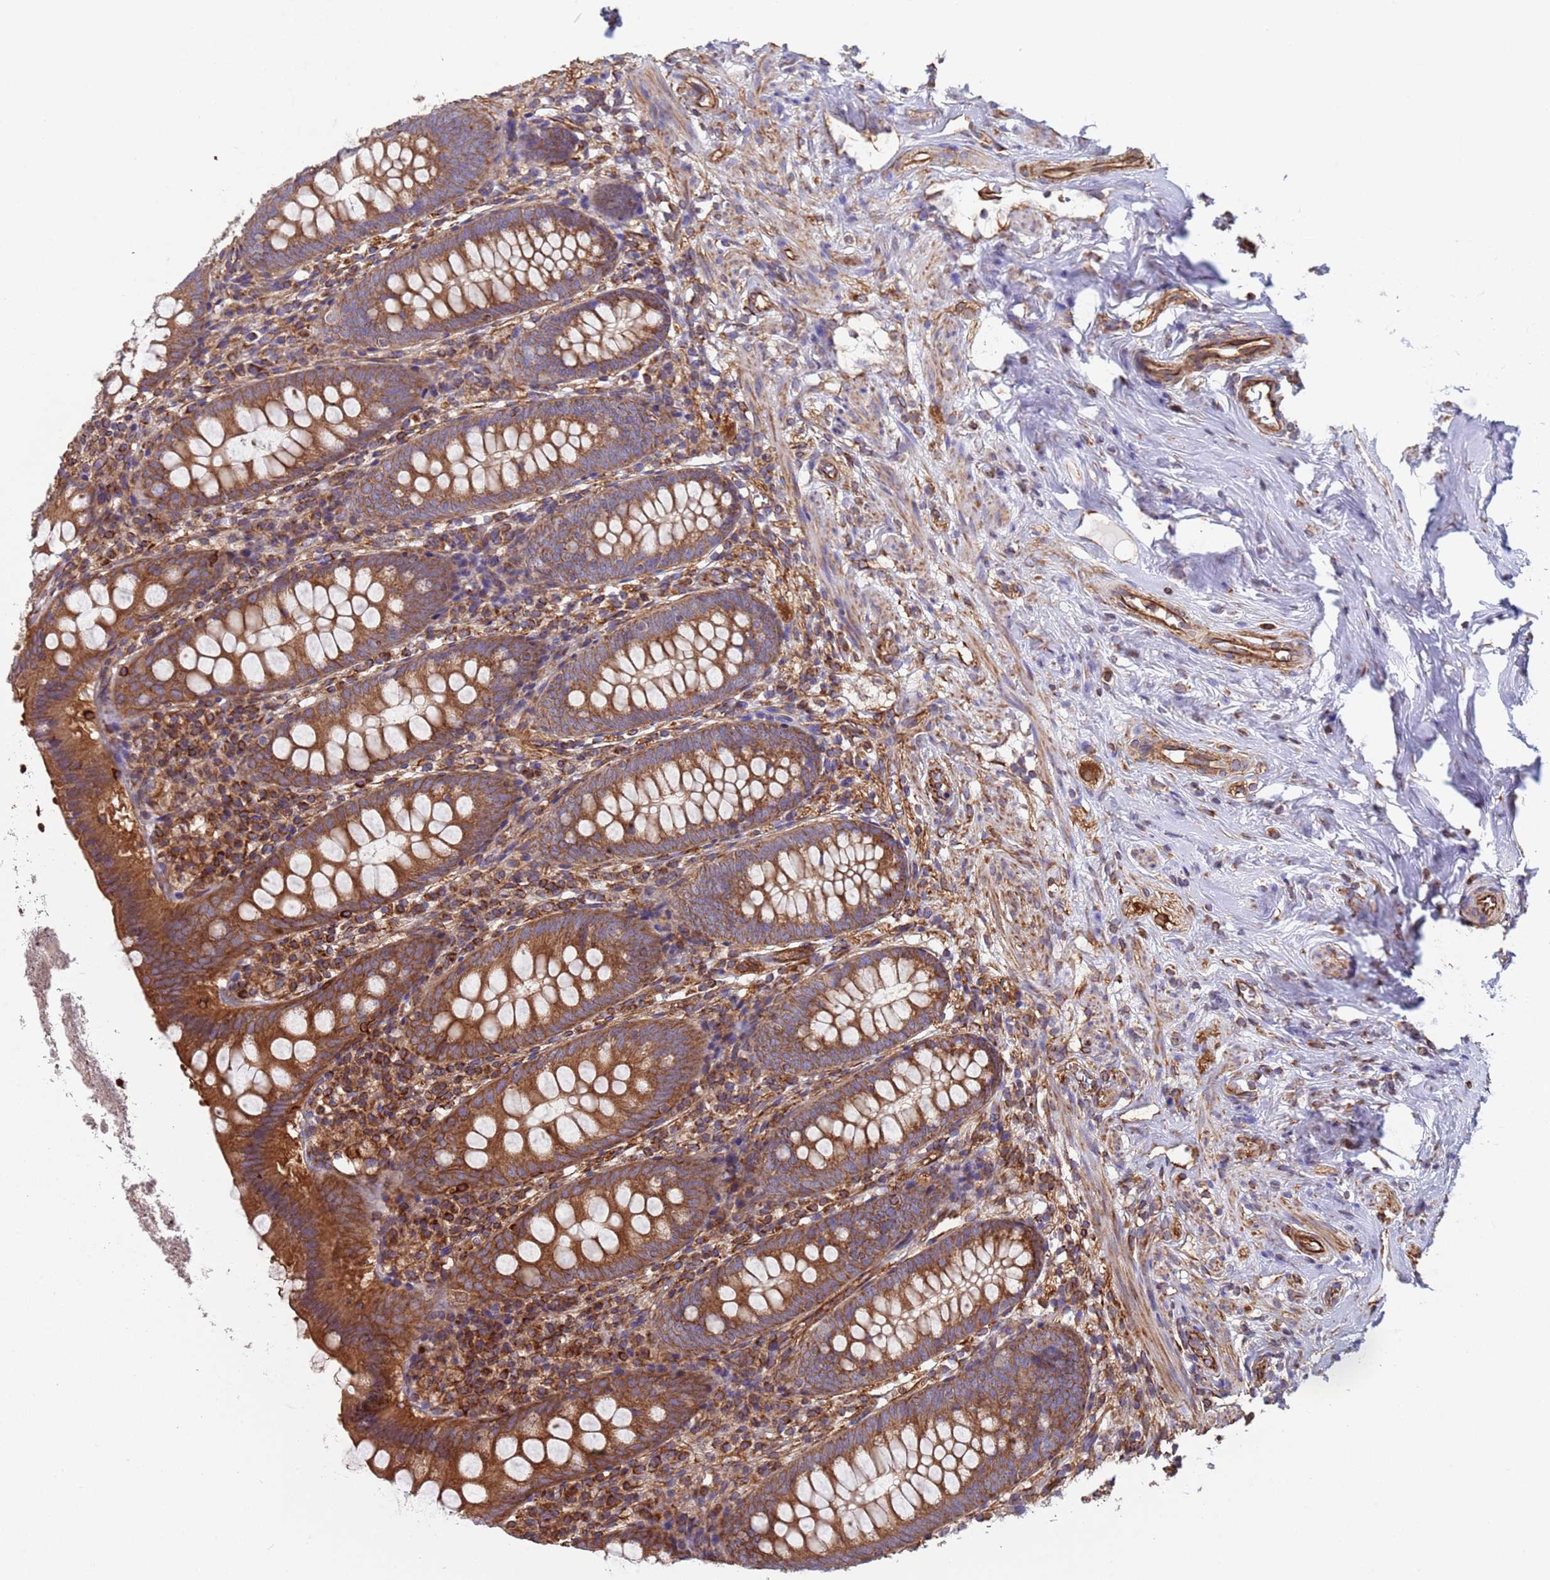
{"staining": {"intensity": "strong", "quantity": ">75%", "location": "cytoplasmic/membranous"}, "tissue": "appendix", "cell_type": "Glandular cells", "image_type": "normal", "snomed": [{"axis": "morphology", "description": "Normal tissue, NOS"}, {"axis": "topography", "description": "Appendix"}], "caption": "Human appendix stained with a brown dye demonstrates strong cytoplasmic/membranous positive staining in approximately >75% of glandular cells.", "gene": "NUDT12", "patient": {"sex": "female", "age": 51}}